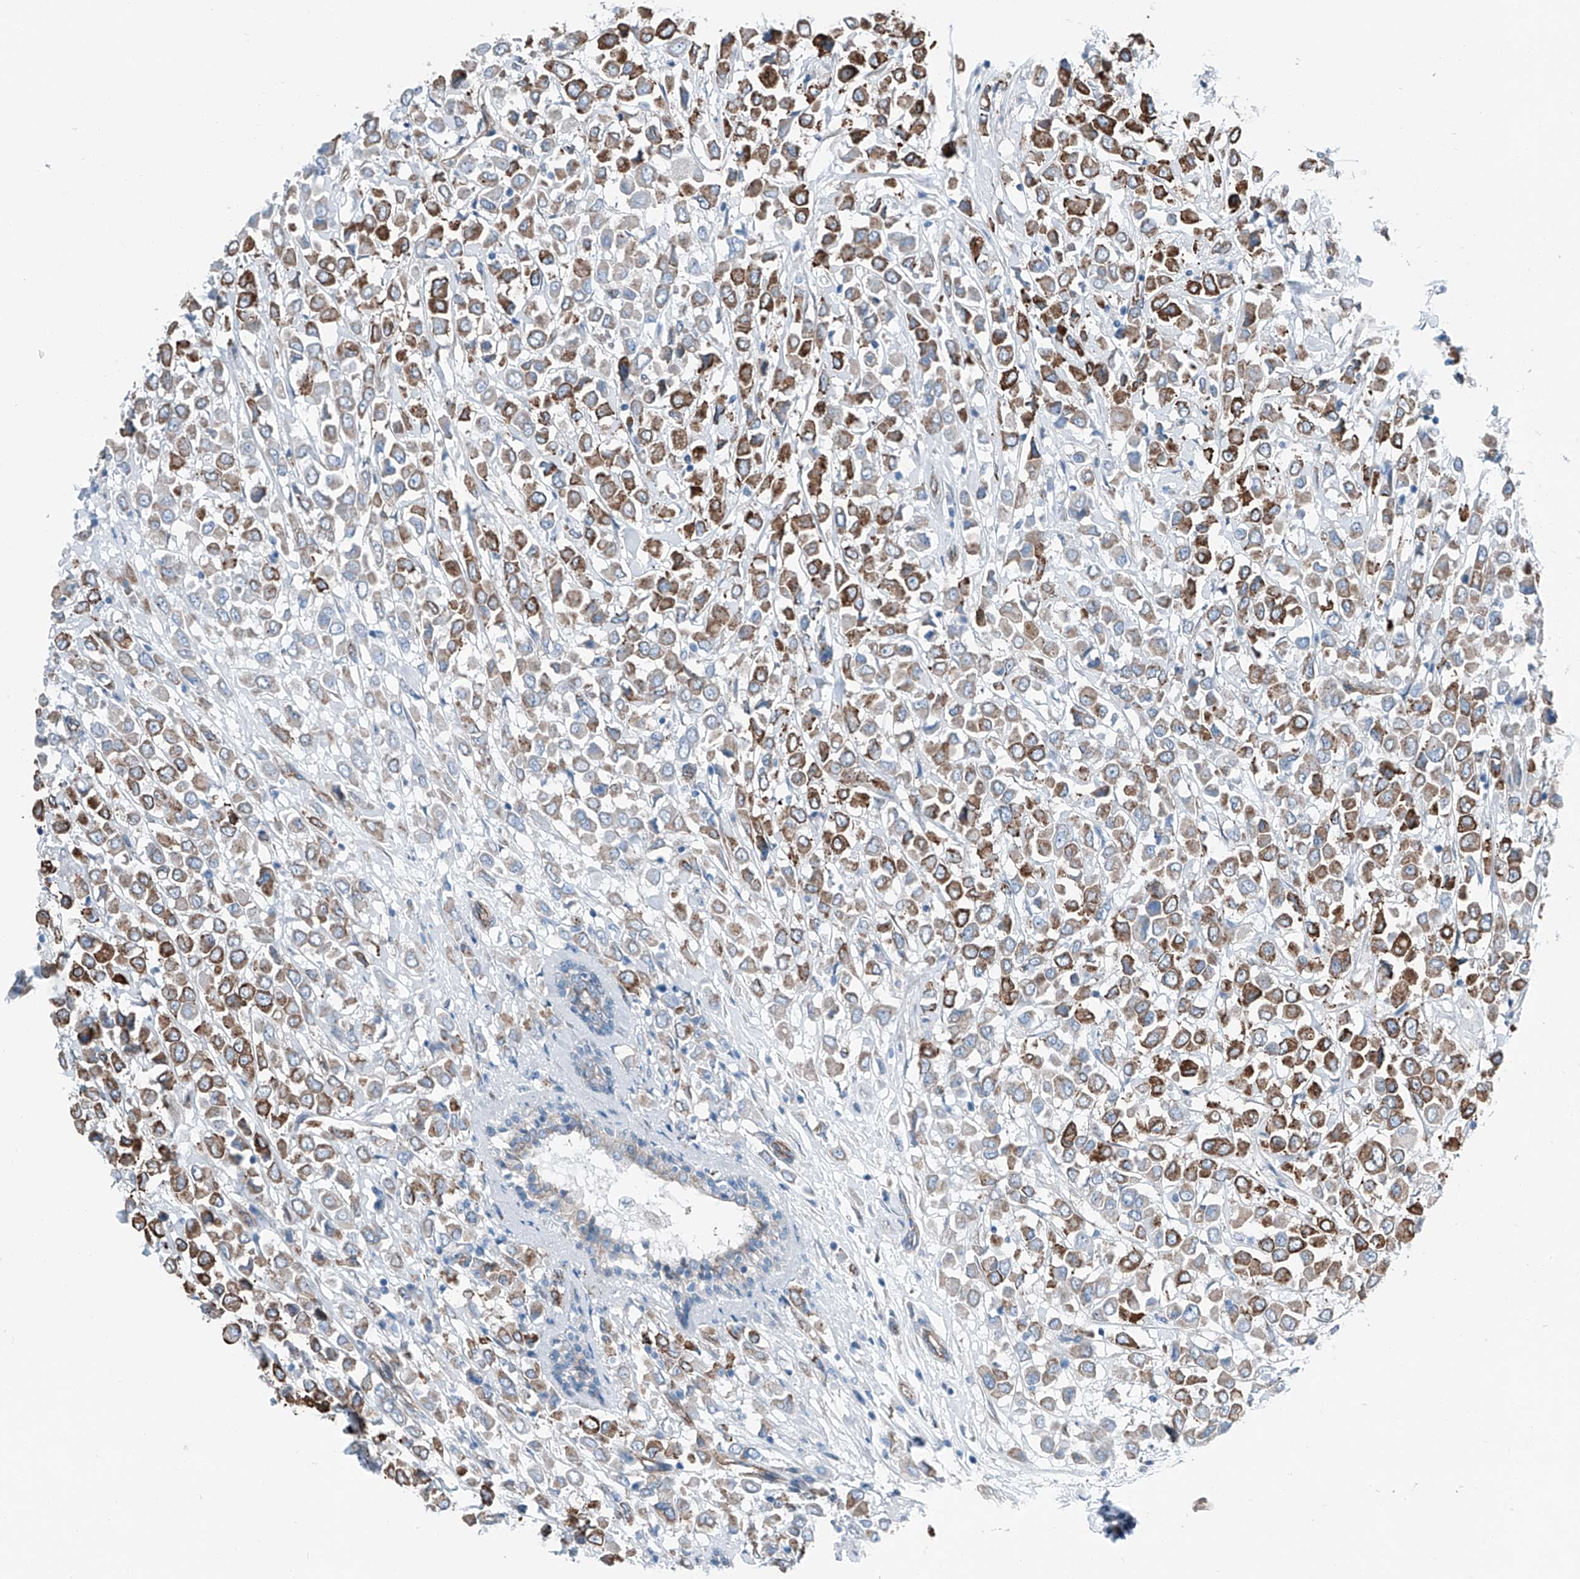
{"staining": {"intensity": "strong", "quantity": ">75%", "location": "cytoplasmic/membranous"}, "tissue": "breast cancer", "cell_type": "Tumor cells", "image_type": "cancer", "snomed": [{"axis": "morphology", "description": "Duct carcinoma"}, {"axis": "topography", "description": "Breast"}], "caption": "Protein expression analysis of human breast intraductal carcinoma reveals strong cytoplasmic/membranous positivity in approximately >75% of tumor cells.", "gene": "THEMIS2", "patient": {"sex": "female", "age": 61}}